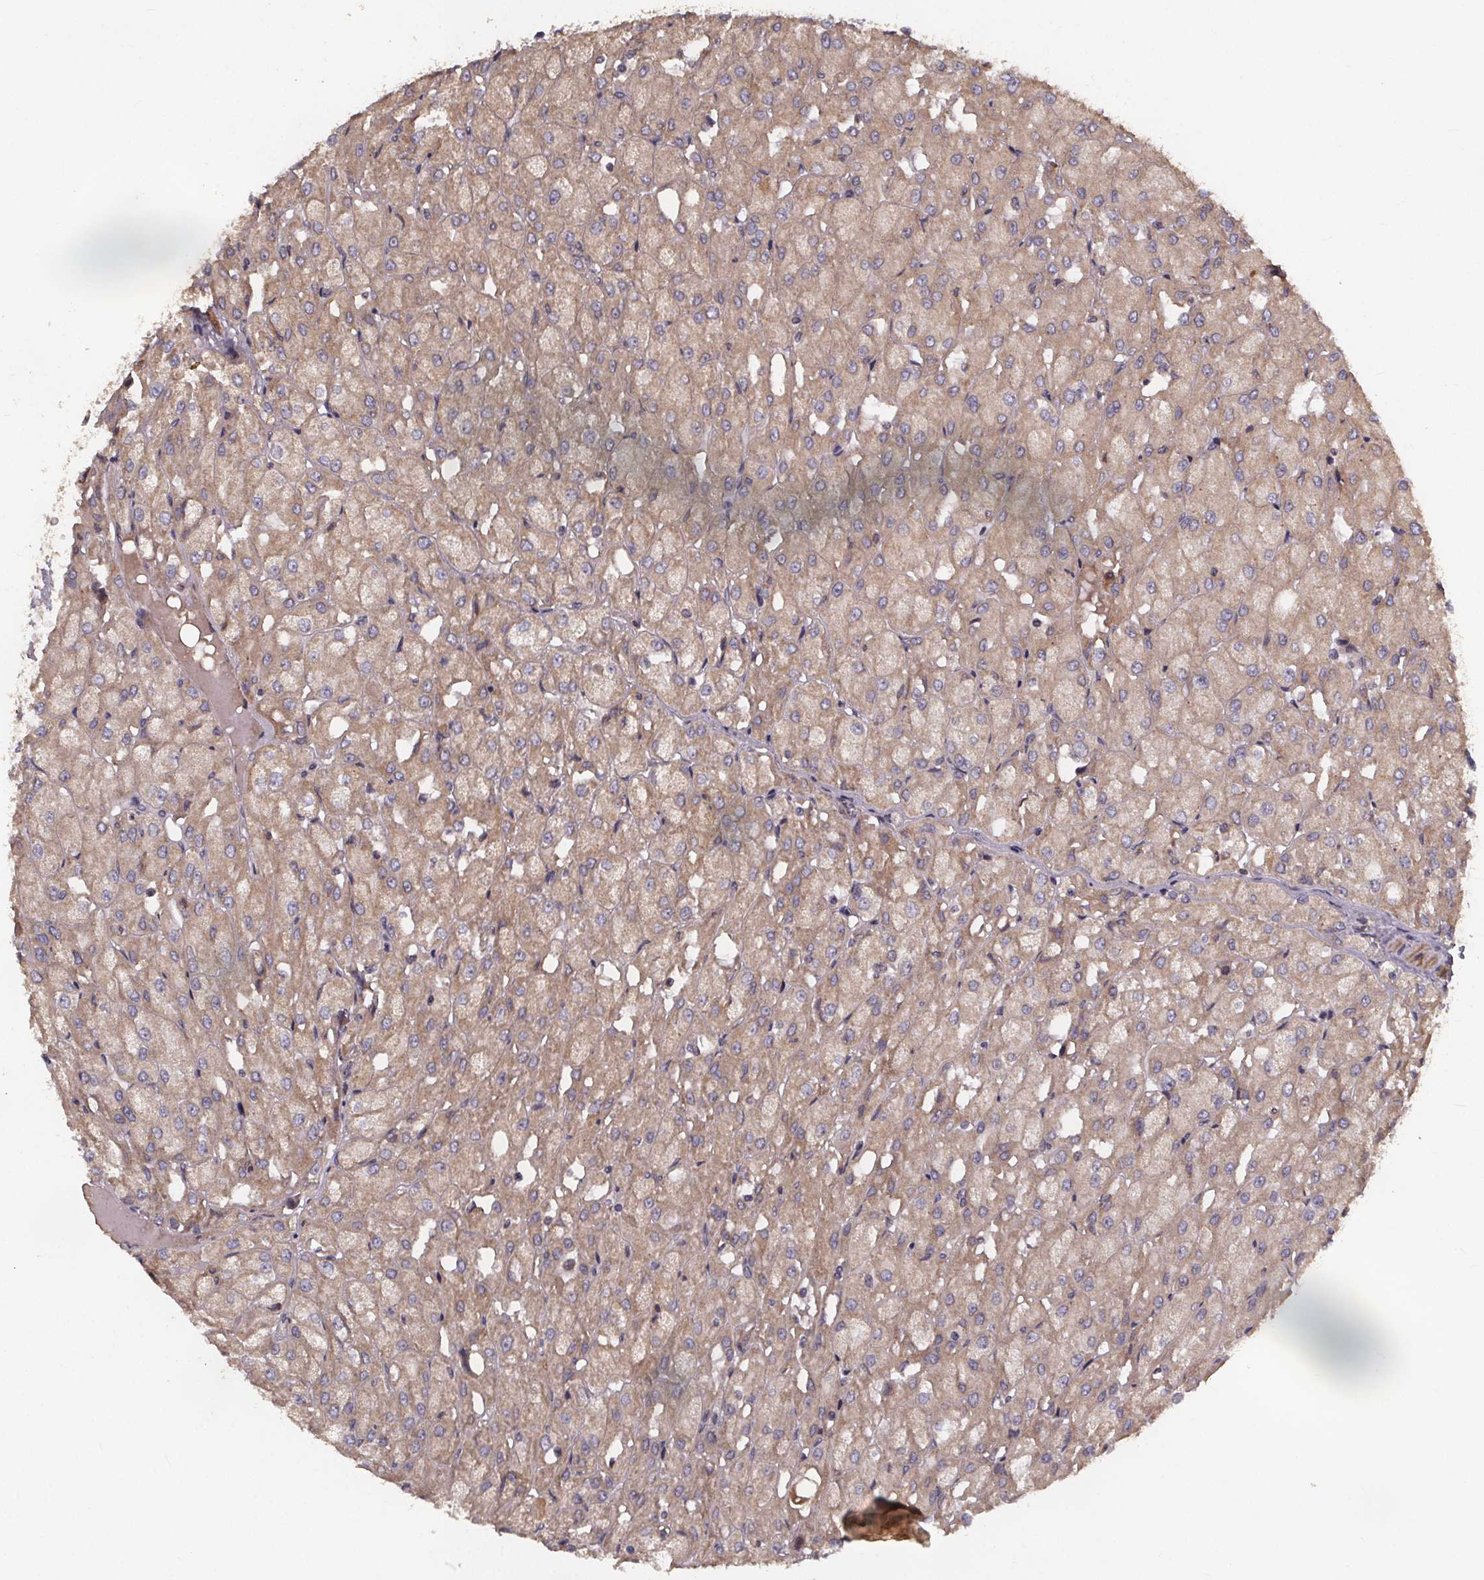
{"staining": {"intensity": "weak", "quantity": ">75%", "location": "cytoplasmic/membranous"}, "tissue": "renal cancer", "cell_type": "Tumor cells", "image_type": "cancer", "snomed": [{"axis": "morphology", "description": "Adenocarcinoma, NOS"}, {"axis": "topography", "description": "Kidney"}], "caption": "DAB (3,3'-diaminobenzidine) immunohistochemical staining of human renal adenocarcinoma demonstrates weak cytoplasmic/membranous protein staining in approximately >75% of tumor cells. (DAB IHC with brightfield microscopy, high magnification).", "gene": "YME1L1", "patient": {"sex": "male", "age": 72}}